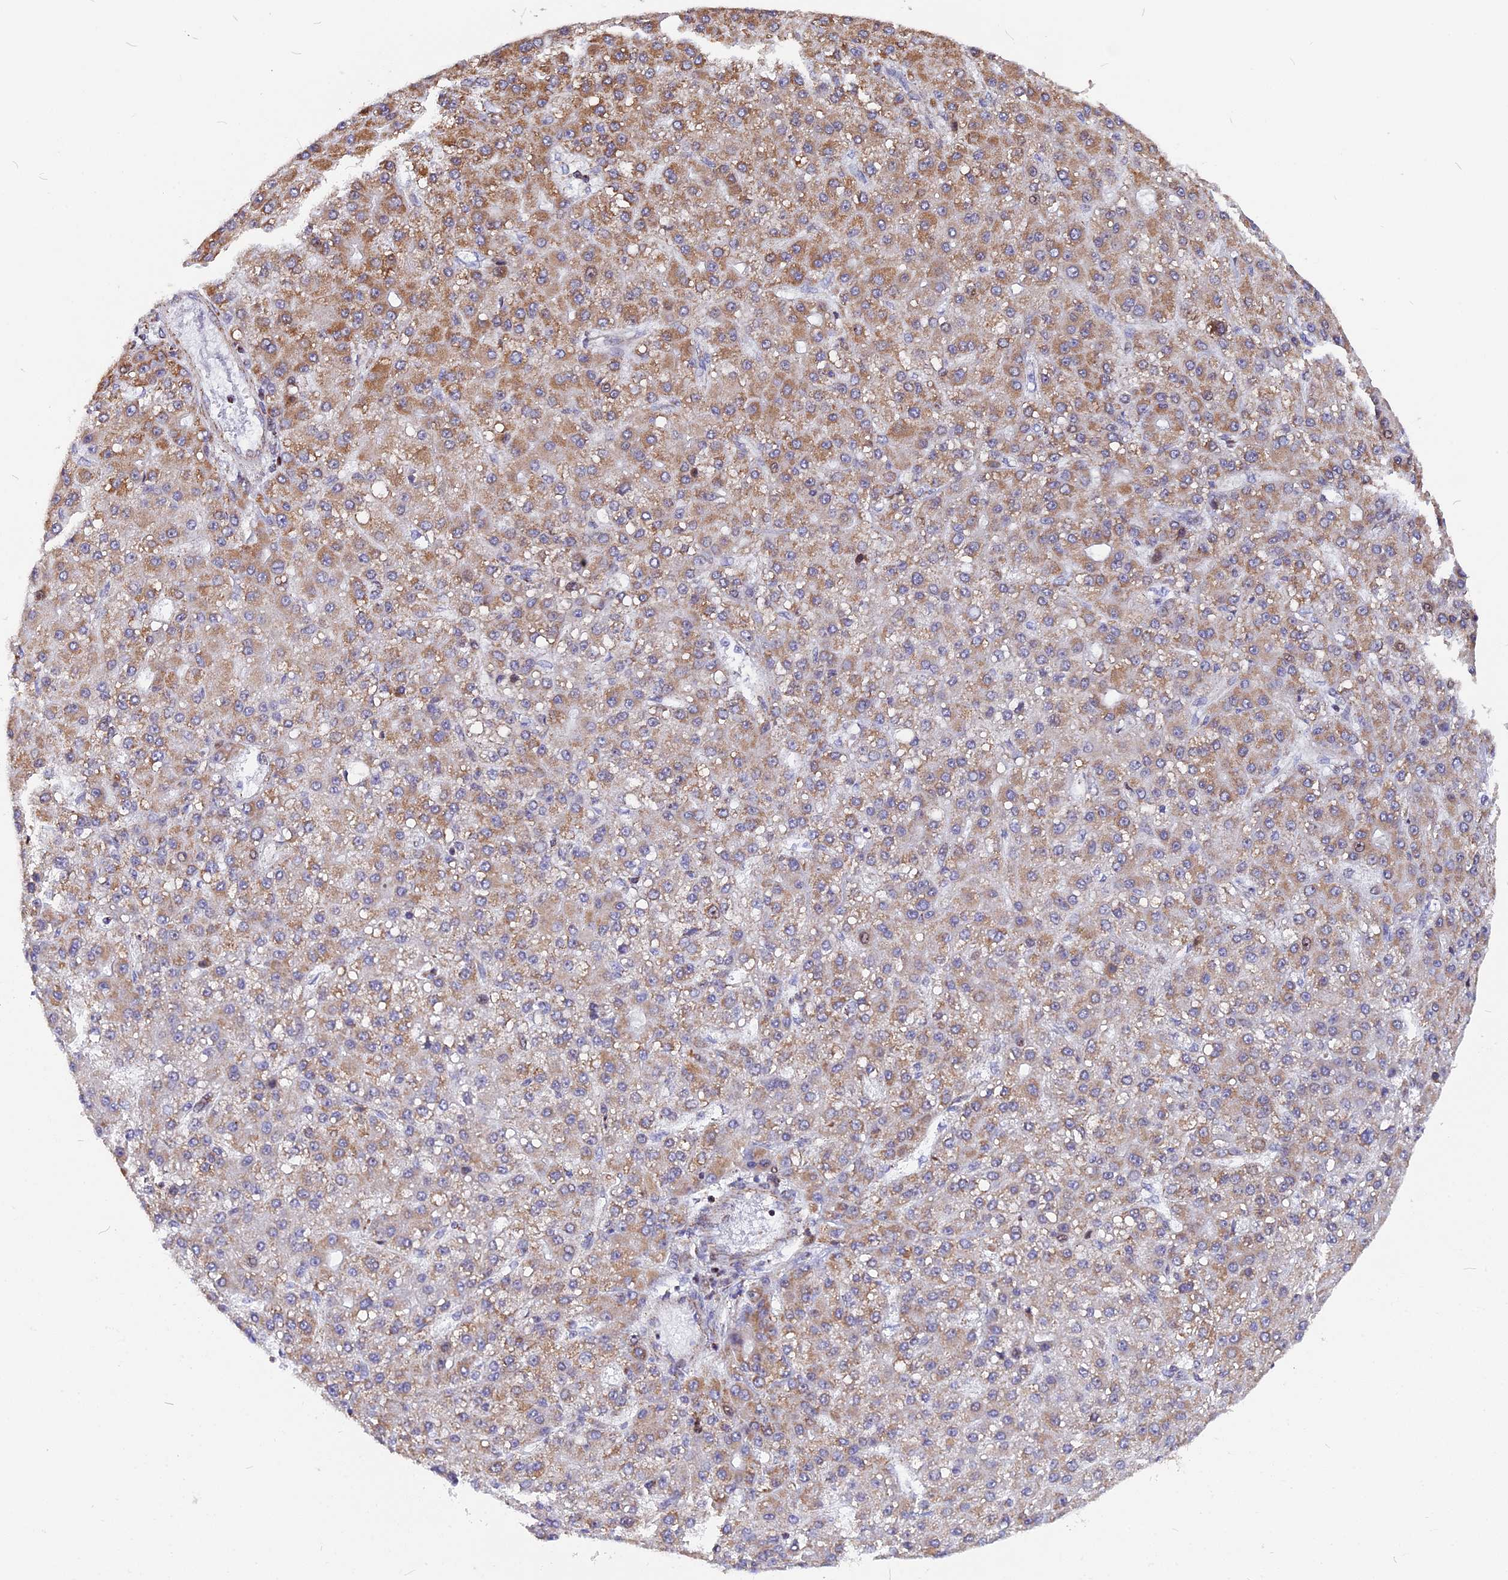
{"staining": {"intensity": "moderate", "quantity": "25%-75%", "location": "cytoplasmic/membranous"}, "tissue": "liver cancer", "cell_type": "Tumor cells", "image_type": "cancer", "snomed": [{"axis": "morphology", "description": "Carcinoma, Hepatocellular, NOS"}, {"axis": "topography", "description": "Liver"}], "caption": "A medium amount of moderate cytoplasmic/membranous positivity is seen in approximately 25%-75% of tumor cells in liver cancer (hepatocellular carcinoma) tissue. The staining was performed using DAB (3,3'-diaminobenzidine), with brown indicating positive protein expression. Nuclei are stained blue with hematoxylin.", "gene": "FAM174C", "patient": {"sex": "male", "age": 67}}